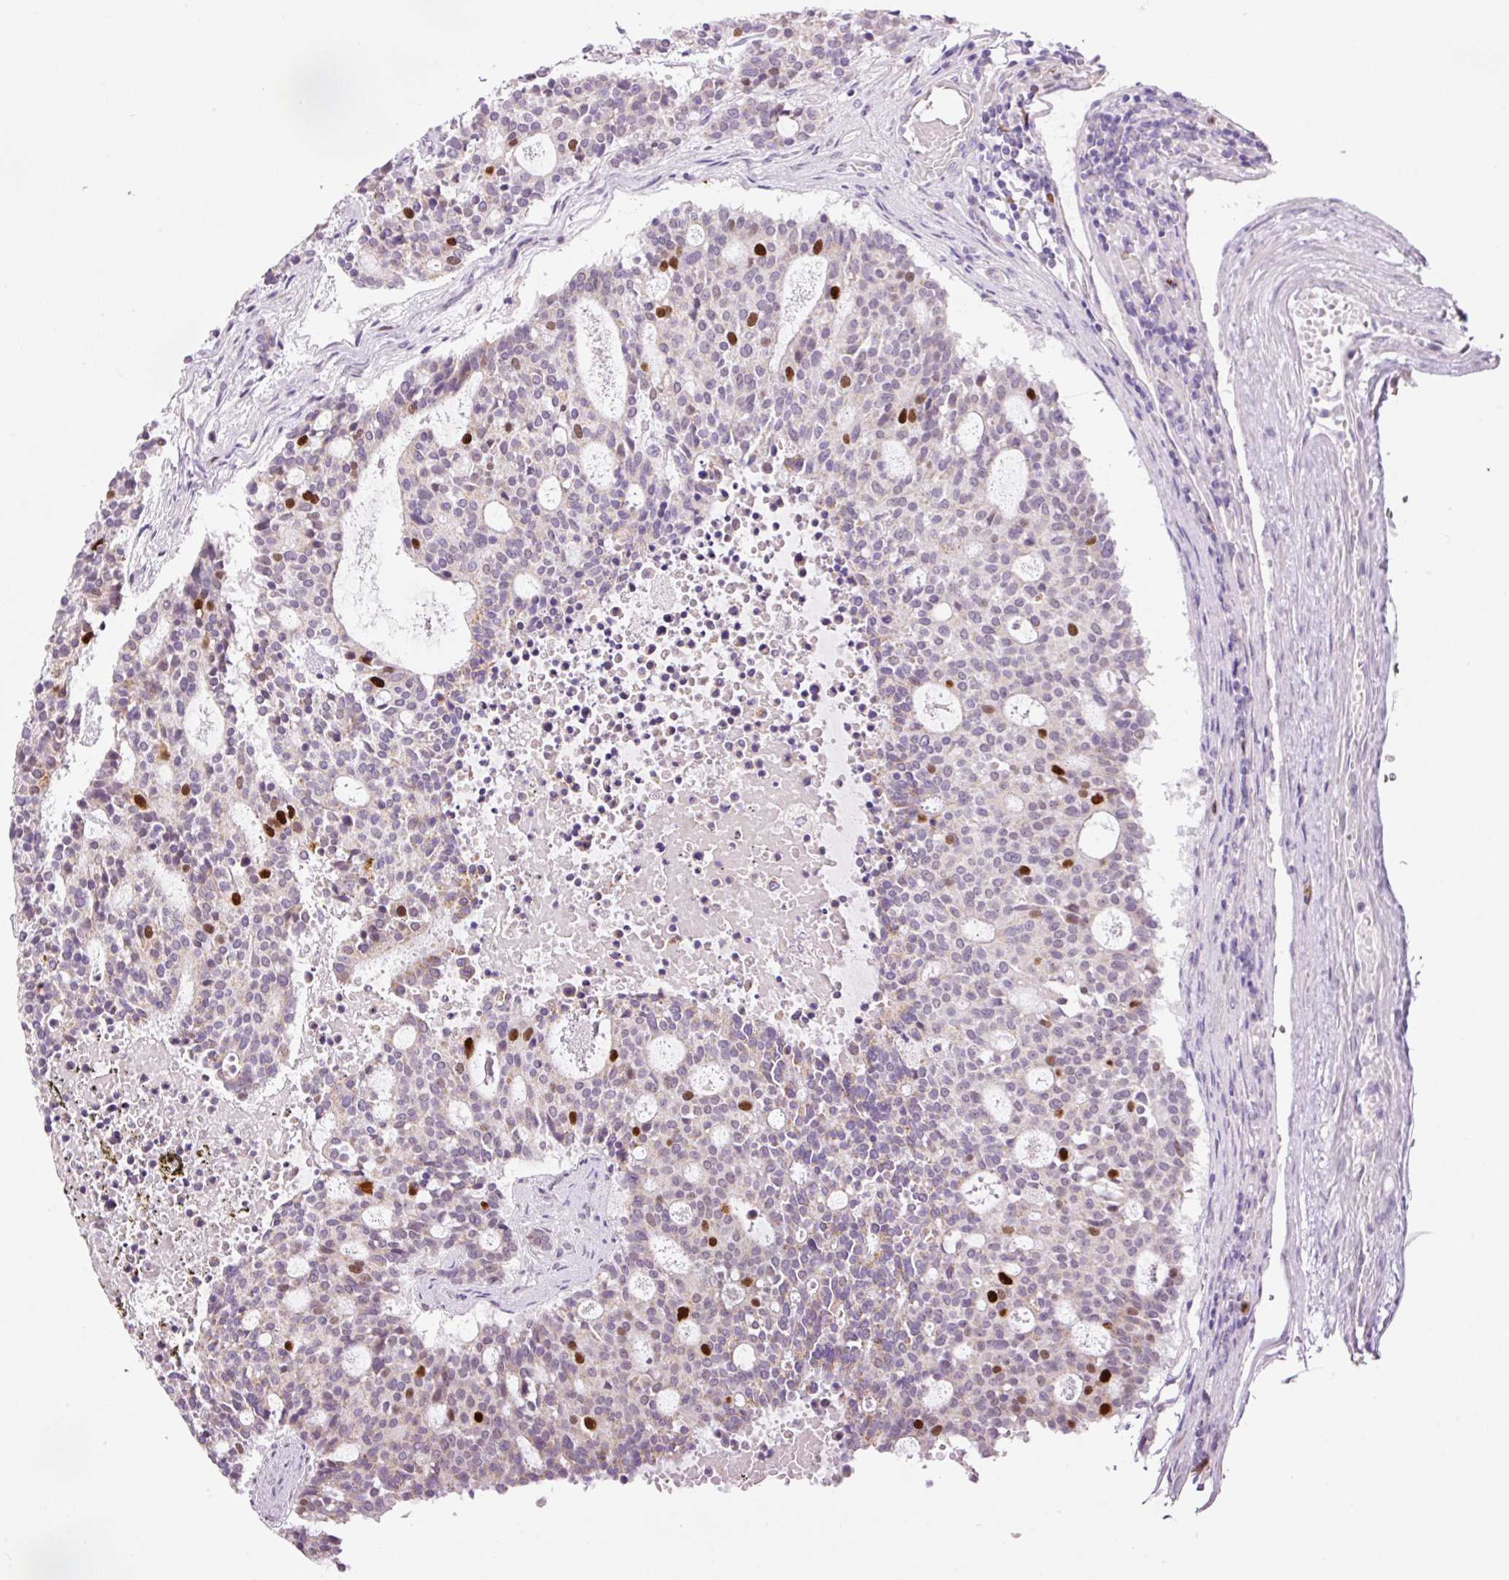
{"staining": {"intensity": "strong", "quantity": "<25%", "location": "nuclear"}, "tissue": "carcinoid", "cell_type": "Tumor cells", "image_type": "cancer", "snomed": [{"axis": "morphology", "description": "Carcinoid, malignant, NOS"}, {"axis": "topography", "description": "Pancreas"}], "caption": "IHC image of neoplastic tissue: human carcinoid (malignant) stained using immunohistochemistry (IHC) exhibits medium levels of strong protein expression localized specifically in the nuclear of tumor cells, appearing as a nuclear brown color.", "gene": "KPNA2", "patient": {"sex": "female", "age": 54}}